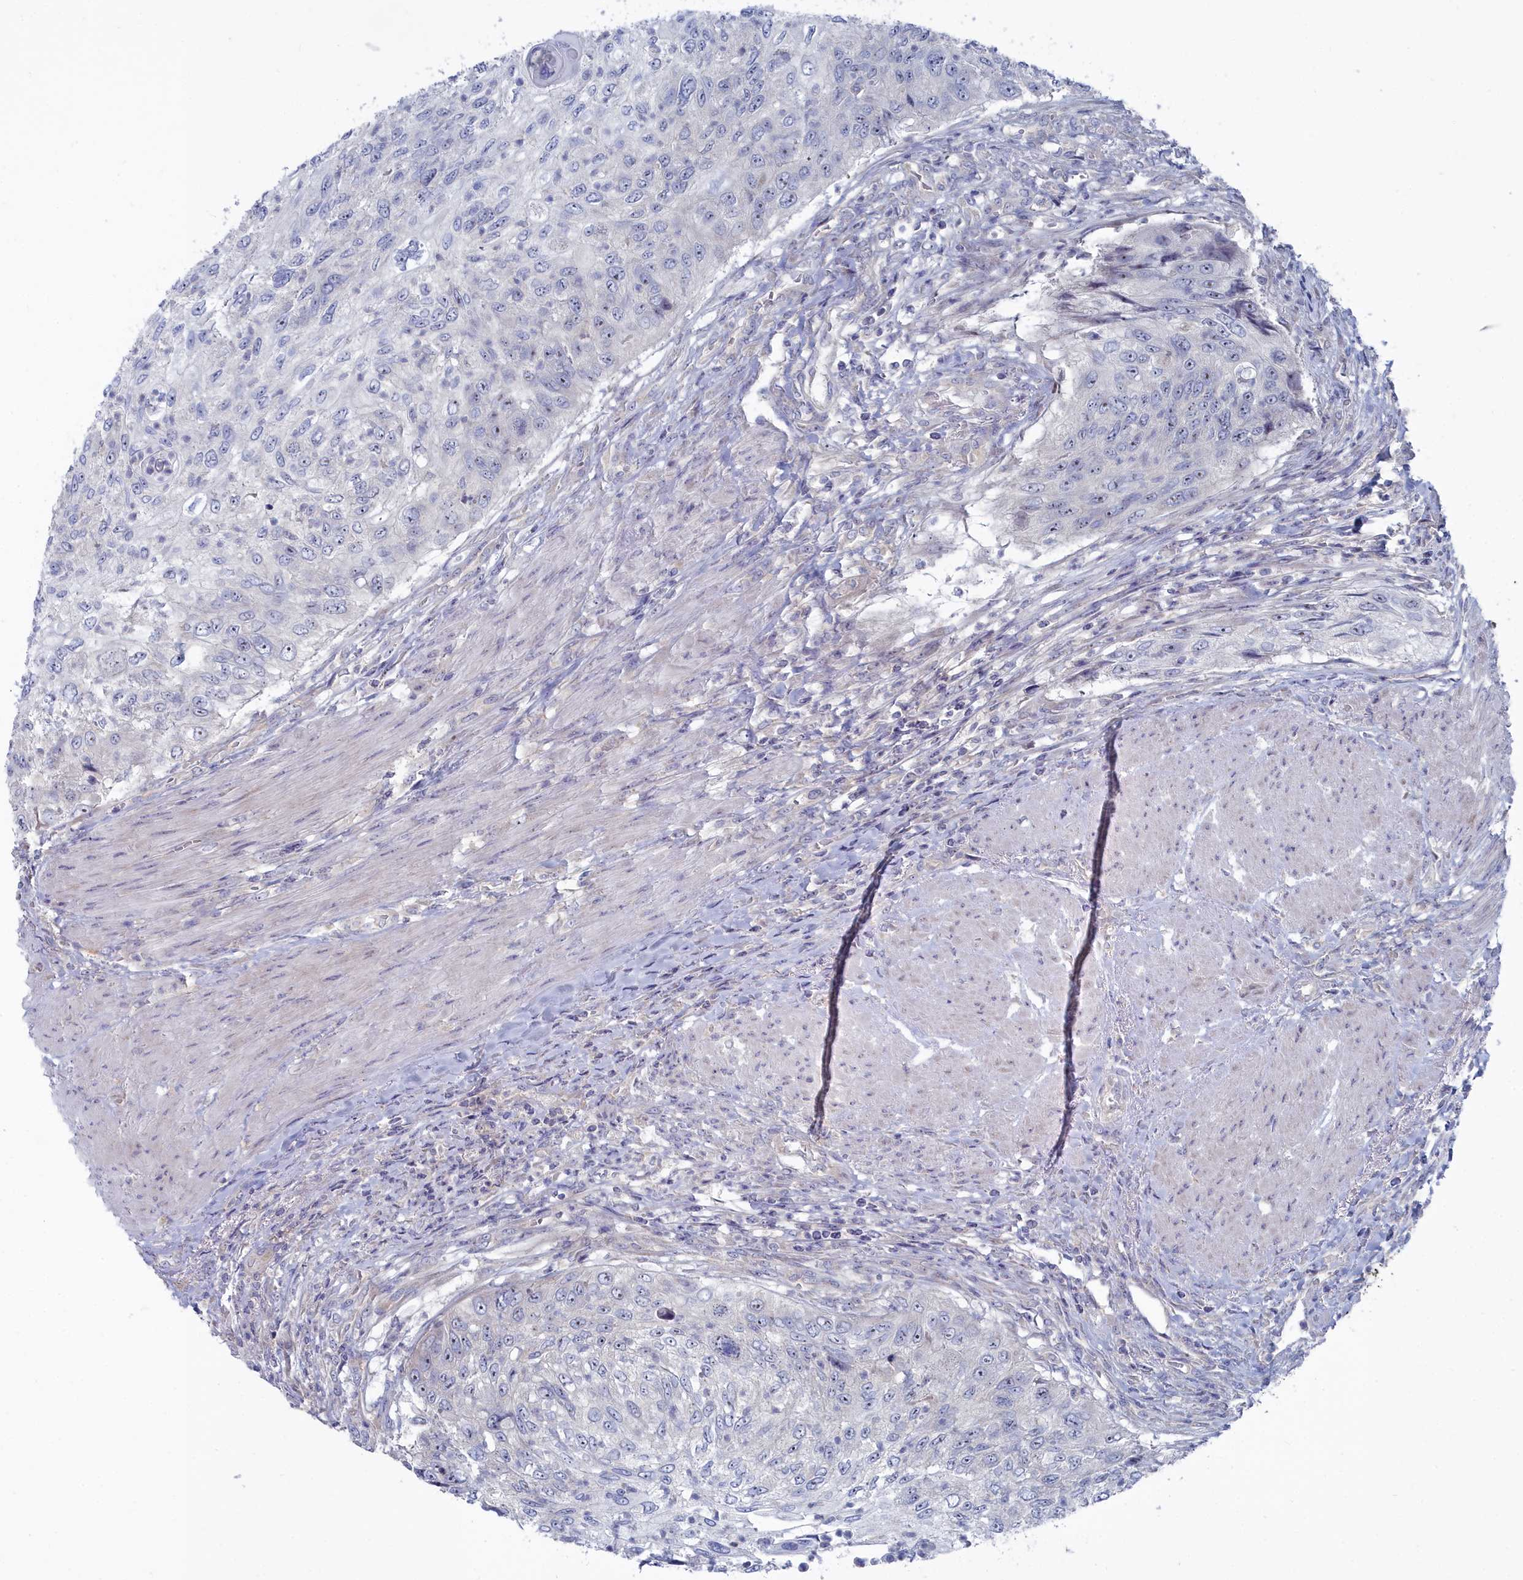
{"staining": {"intensity": "negative", "quantity": "none", "location": "none"}, "tissue": "urothelial cancer", "cell_type": "Tumor cells", "image_type": "cancer", "snomed": [{"axis": "morphology", "description": "Urothelial carcinoma, High grade"}, {"axis": "topography", "description": "Urinary bladder"}], "caption": "DAB immunohistochemical staining of high-grade urothelial carcinoma displays no significant expression in tumor cells.", "gene": "CCDC149", "patient": {"sex": "female", "age": 60}}